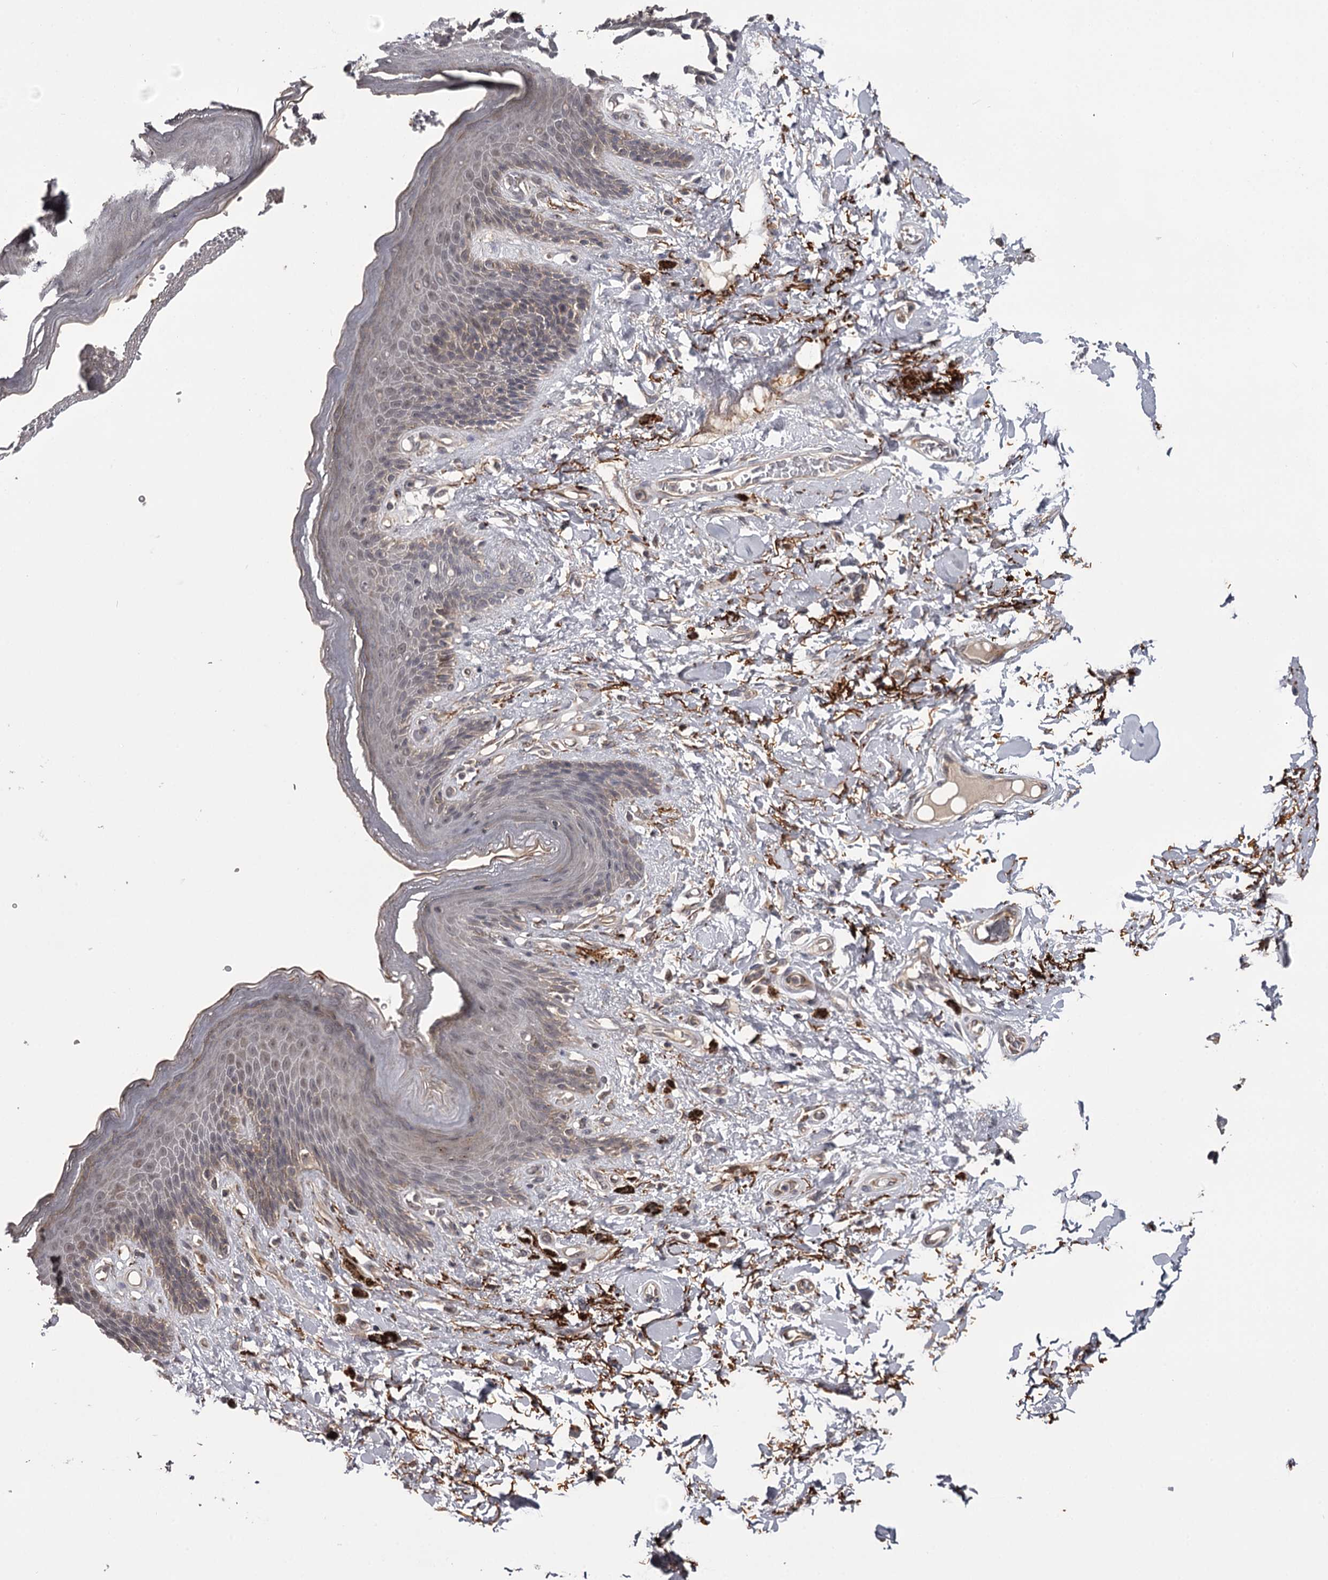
{"staining": {"intensity": "moderate", "quantity": "<25%", "location": "cytoplasmic/membranous,nuclear"}, "tissue": "skin", "cell_type": "Epidermal cells", "image_type": "normal", "snomed": [{"axis": "morphology", "description": "Normal tissue, NOS"}, {"axis": "topography", "description": "Anal"}], "caption": "Immunohistochemical staining of benign skin demonstrates low levels of moderate cytoplasmic/membranous,nuclear positivity in about <25% of epidermal cells. Nuclei are stained in blue.", "gene": "CWF19L2", "patient": {"sex": "female", "age": 78}}